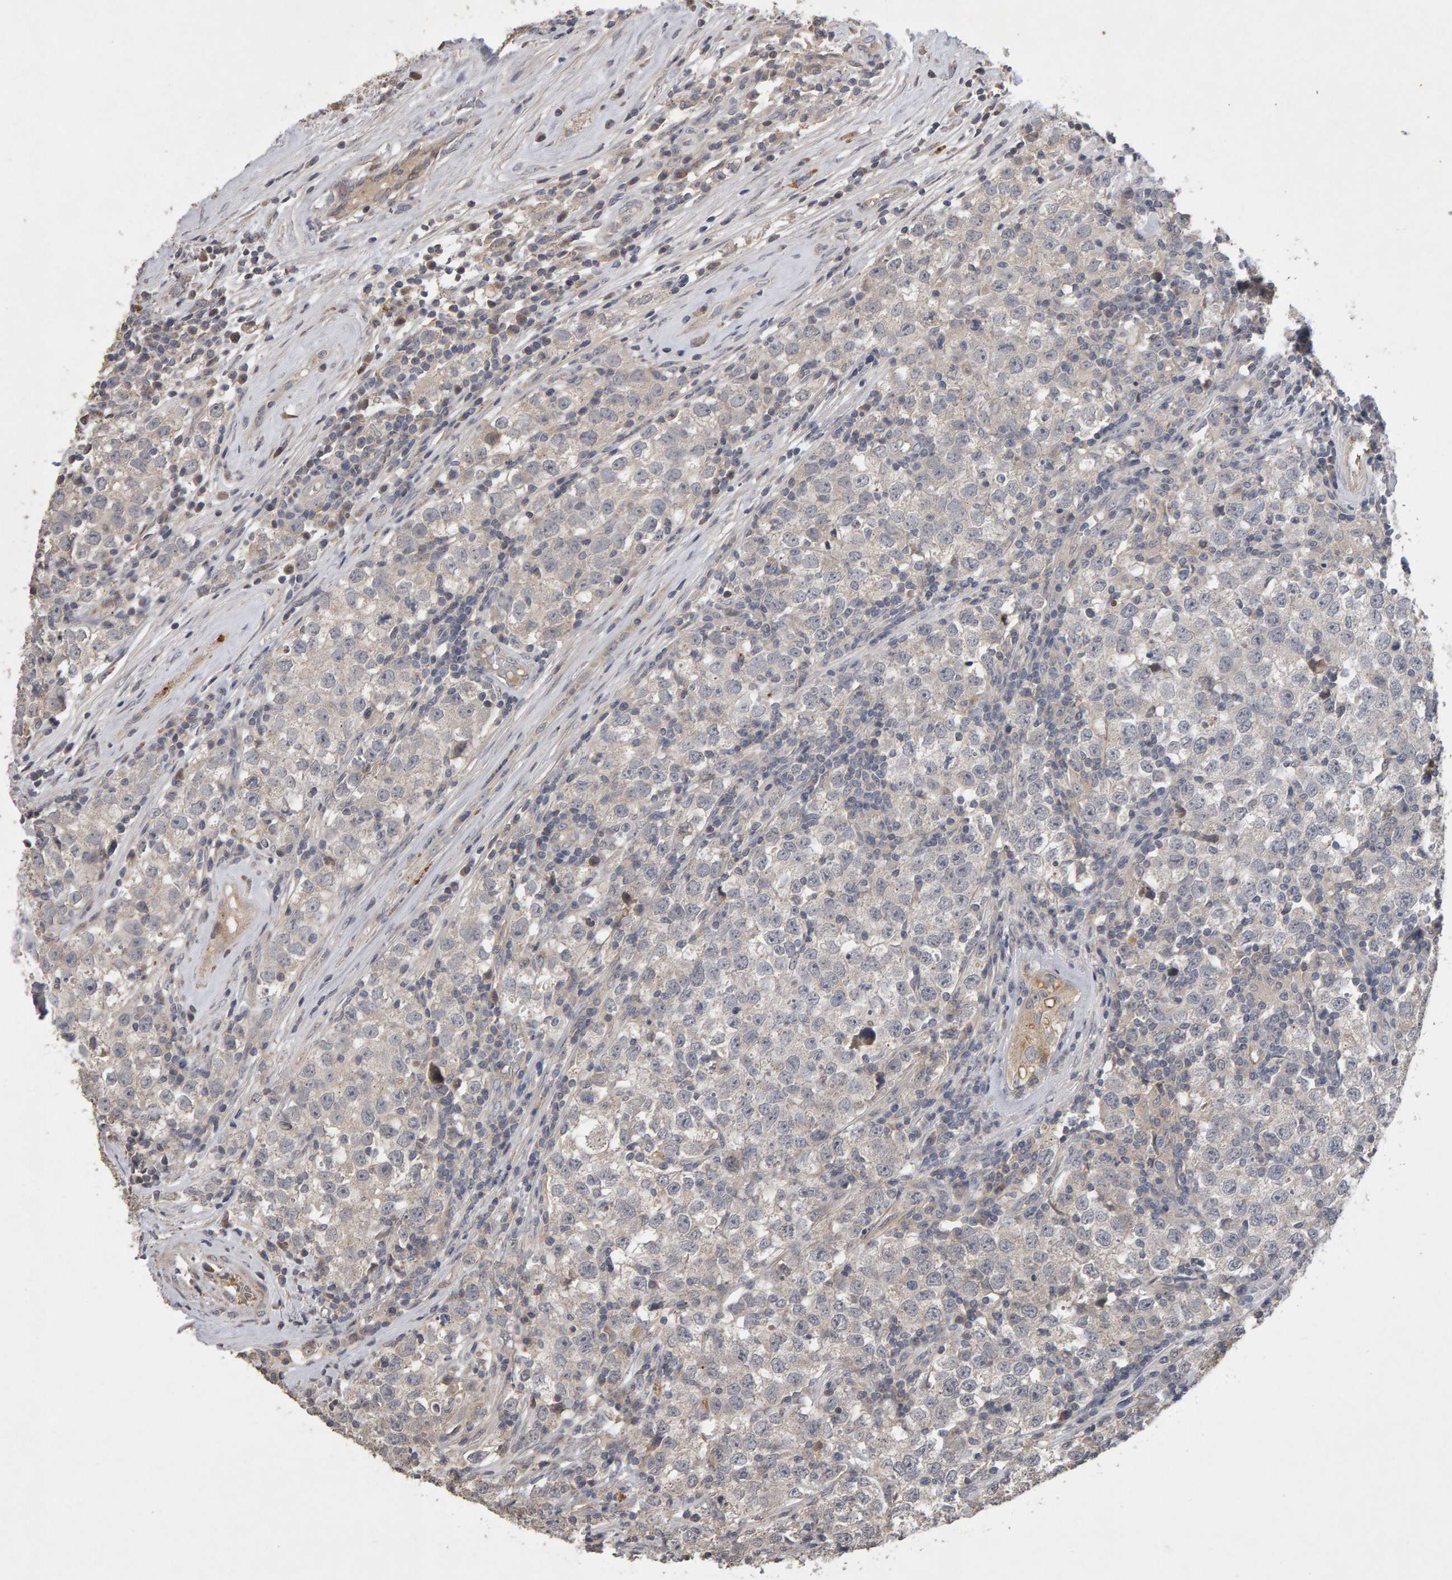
{"staining": {"intensity": "weak", "quantity": "<25%", "location": "cytoplasmic/membranous"}, "tissue": "testis cancer", "cell_type": "Tumor cells", "image_type": "cancer", "snomed": [{"axis": "morphology", "description": "Seminoma, NOS"}, {"axis": "morphology", "description": "Carcinoma, Embryonal, NOS"}, {"axis": "topography", "description": "Testis"}], "caption": "Tumor cells show no significant expression in testis embryonal carcinoma. Nuclei are stained in blue.", "gene": "COASY", "patient": {"sex": "male", "age": 28}}